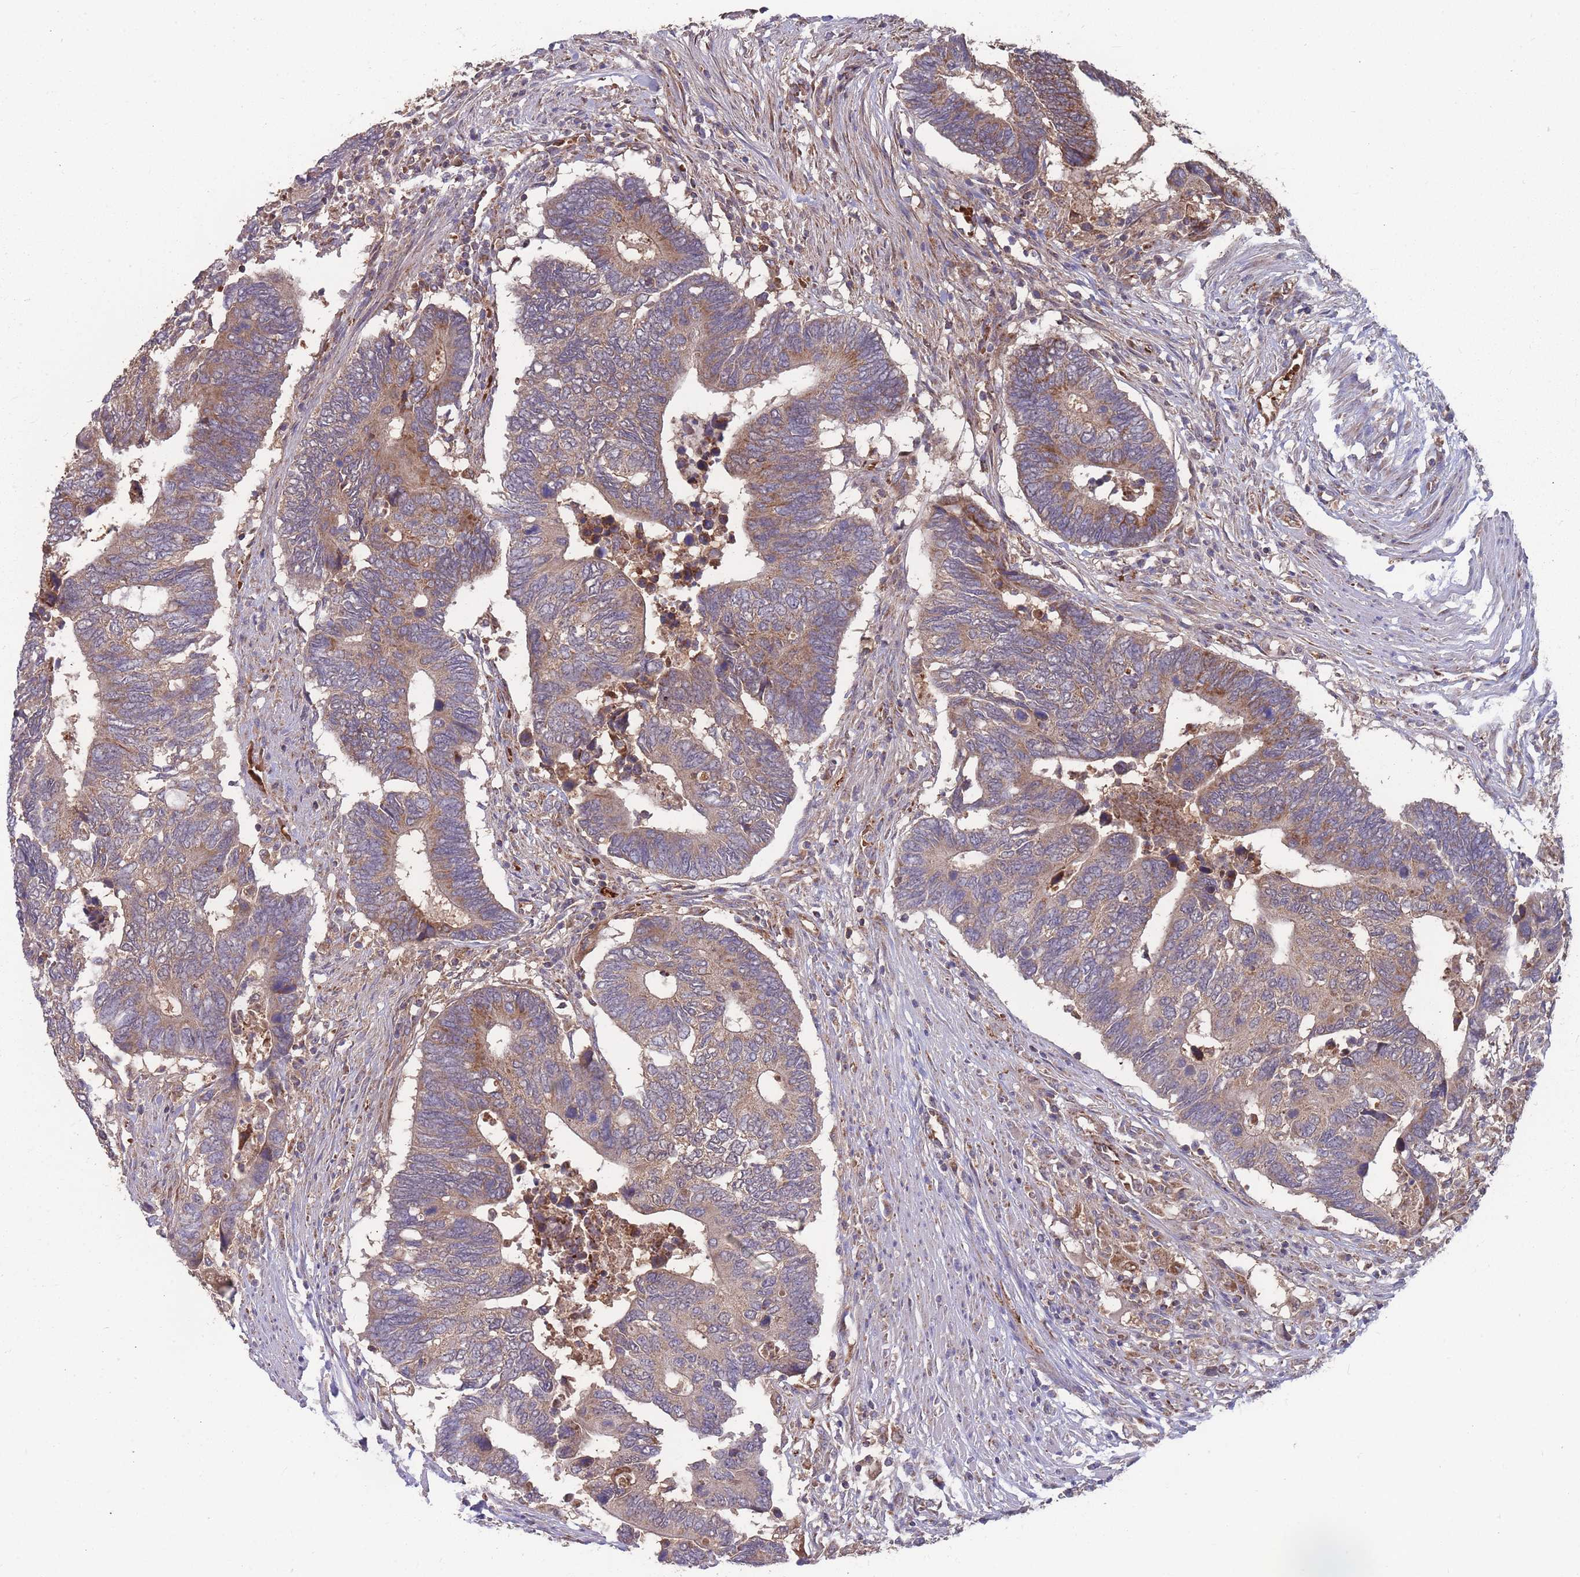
{"staining": {"intensity": "moderate", "quantity": ">75%", "location": "cytoplasmic/membranous"}, "tissue": "colorectal cancer", "cell_type": "Tumor cells", "image_type": "cancer", "snomed": [{"axis": "morphology", "description": "Adenocarcinoma, NOS"}, {"axis": "topography", "description": "Colon"}], "caption": "Colorectal cancer stained for a protein demonstrates moderate cytoplasmic/membranous positivity in tumor cells.", "gene": "SLC35B4", "patient": {"sex": "male", "age": 87}}